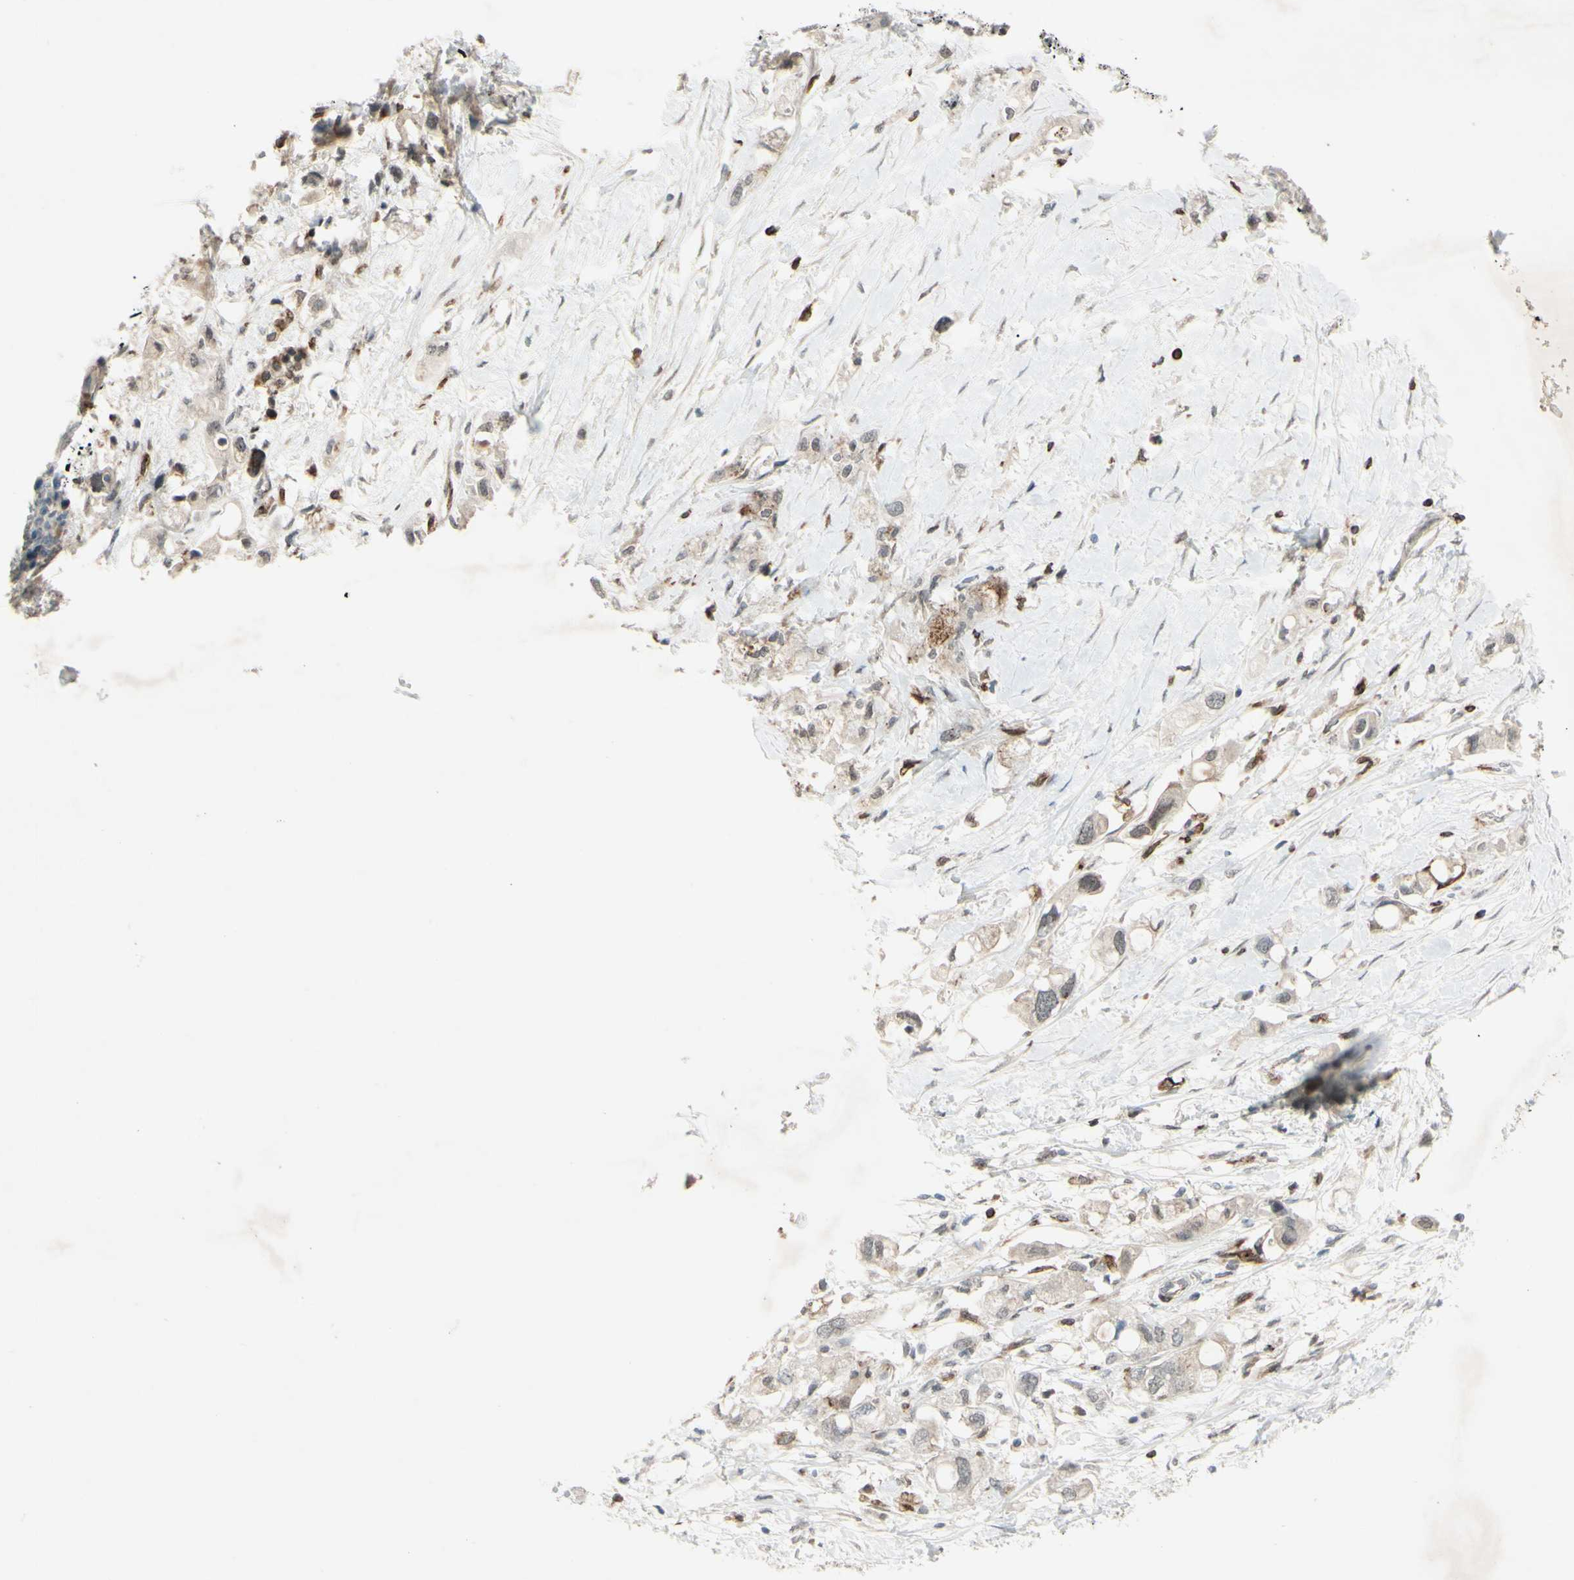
{"staining": {"intensity": "negative", "quantity": "none", "location": "none"}, "tissue": "pancreatic cancer", "cell_type": "Tumor cells", "image_type": "cancer", "snomed": [{"axis": "morphology", "description": "Adenocarcinoma, NOS"}, {"axis": "topography", "description": "Pancreas"}], "caption": "Human adenocarcinoma (pancreatic) stained for a protein using IHC reveals no expression in tumor cells.", "gene": "FGFR2", "patient": {"sex": "female", "age": 56}}